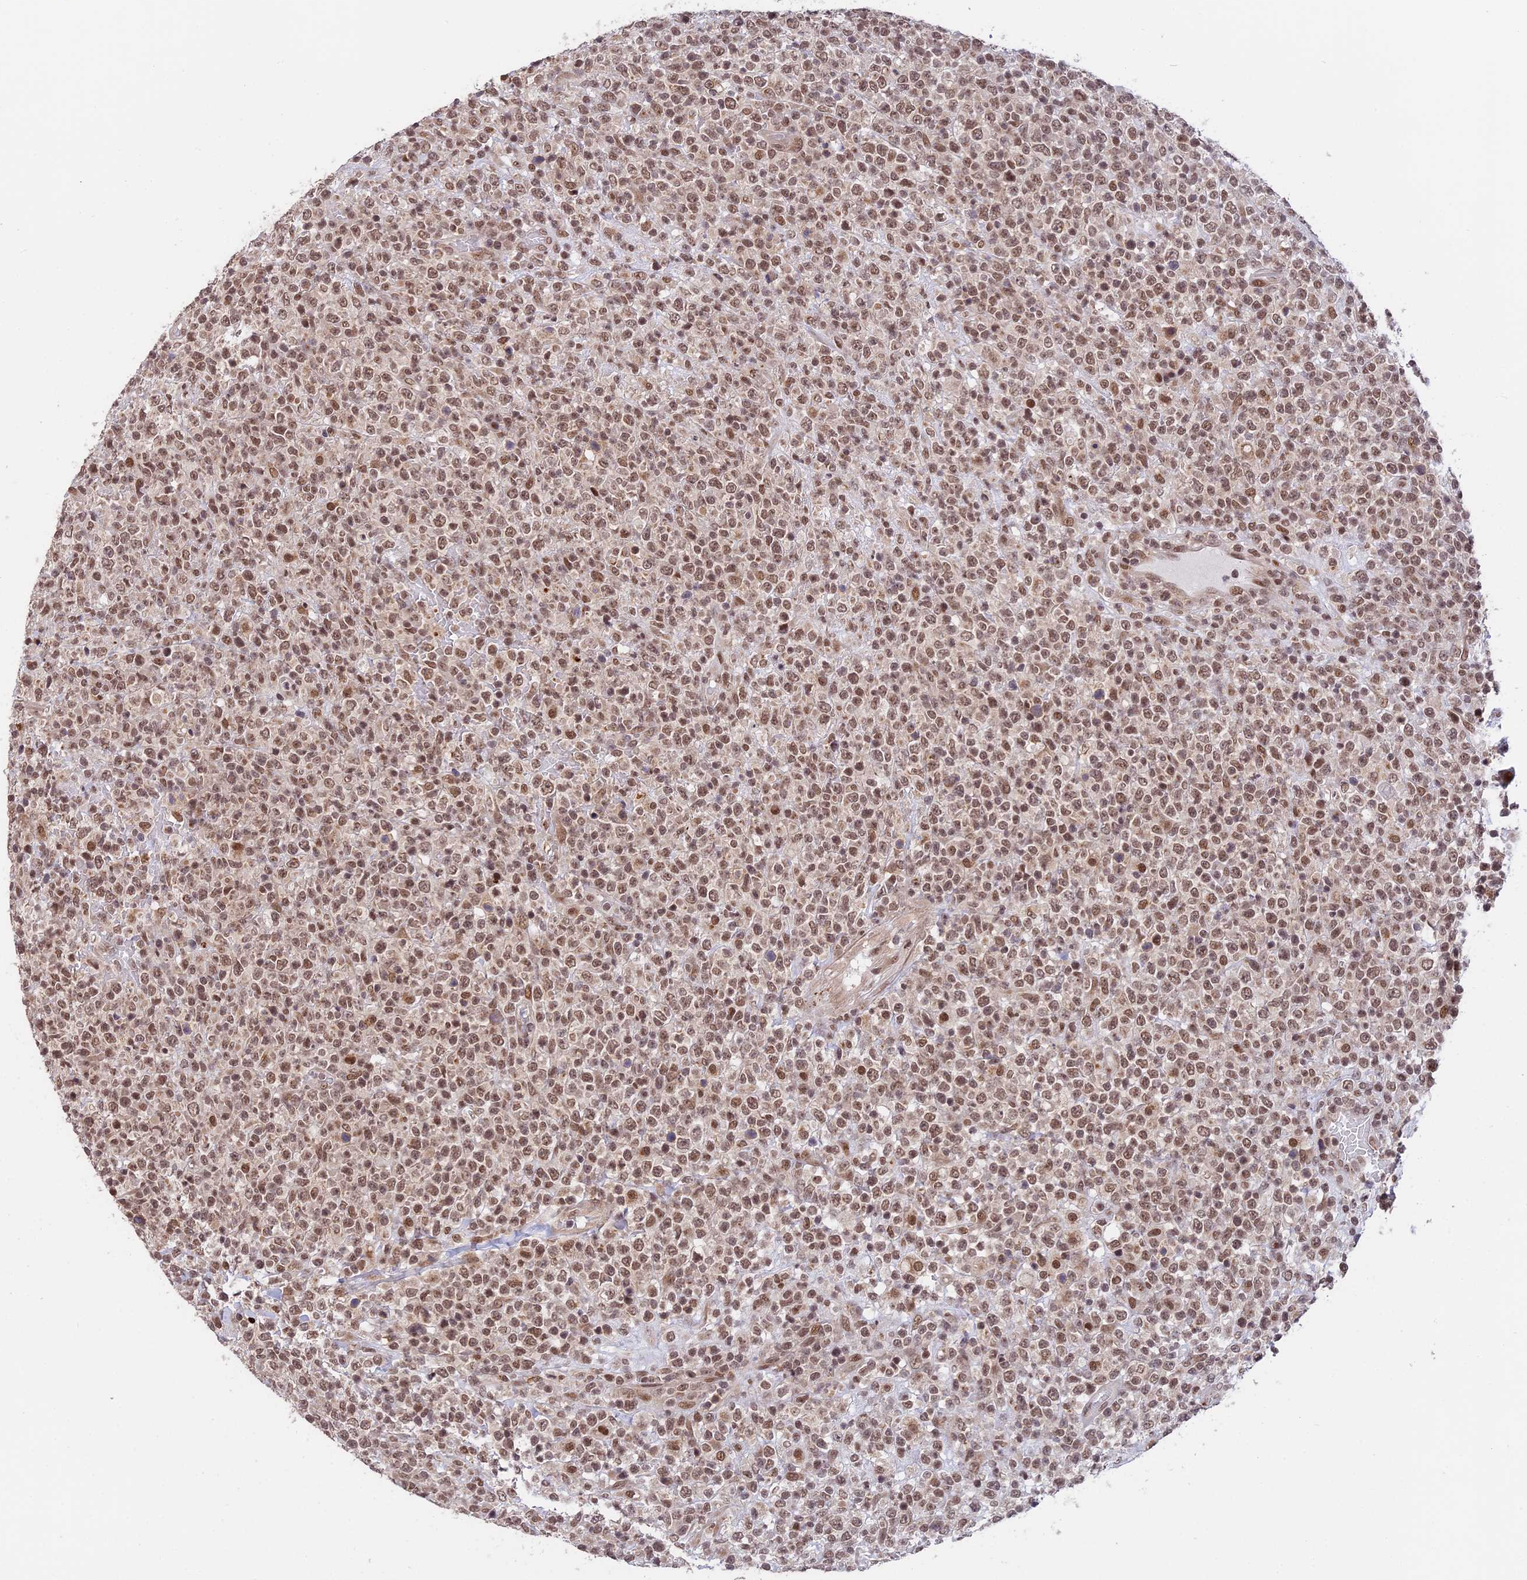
{"staining": {"intensity": "moderate", "quantity": ">75%", "location": "nuclear"}, "tissue": "lymphoma", "cell_type": "Tumor cells", "image_type": "cancer", "snomed": [{"axis": "morphology", "description": "Malignant lymphoma, non-Hodgkin's type, High grade"}, {"axis": "topography", "description": "Colon"}], "caption": "Lymphoma tissue displays moderate nuclear expression in approximately >75% of tumor cells", "gene": "POLR2C", "patient": {"sex": "female", "age": 53}}